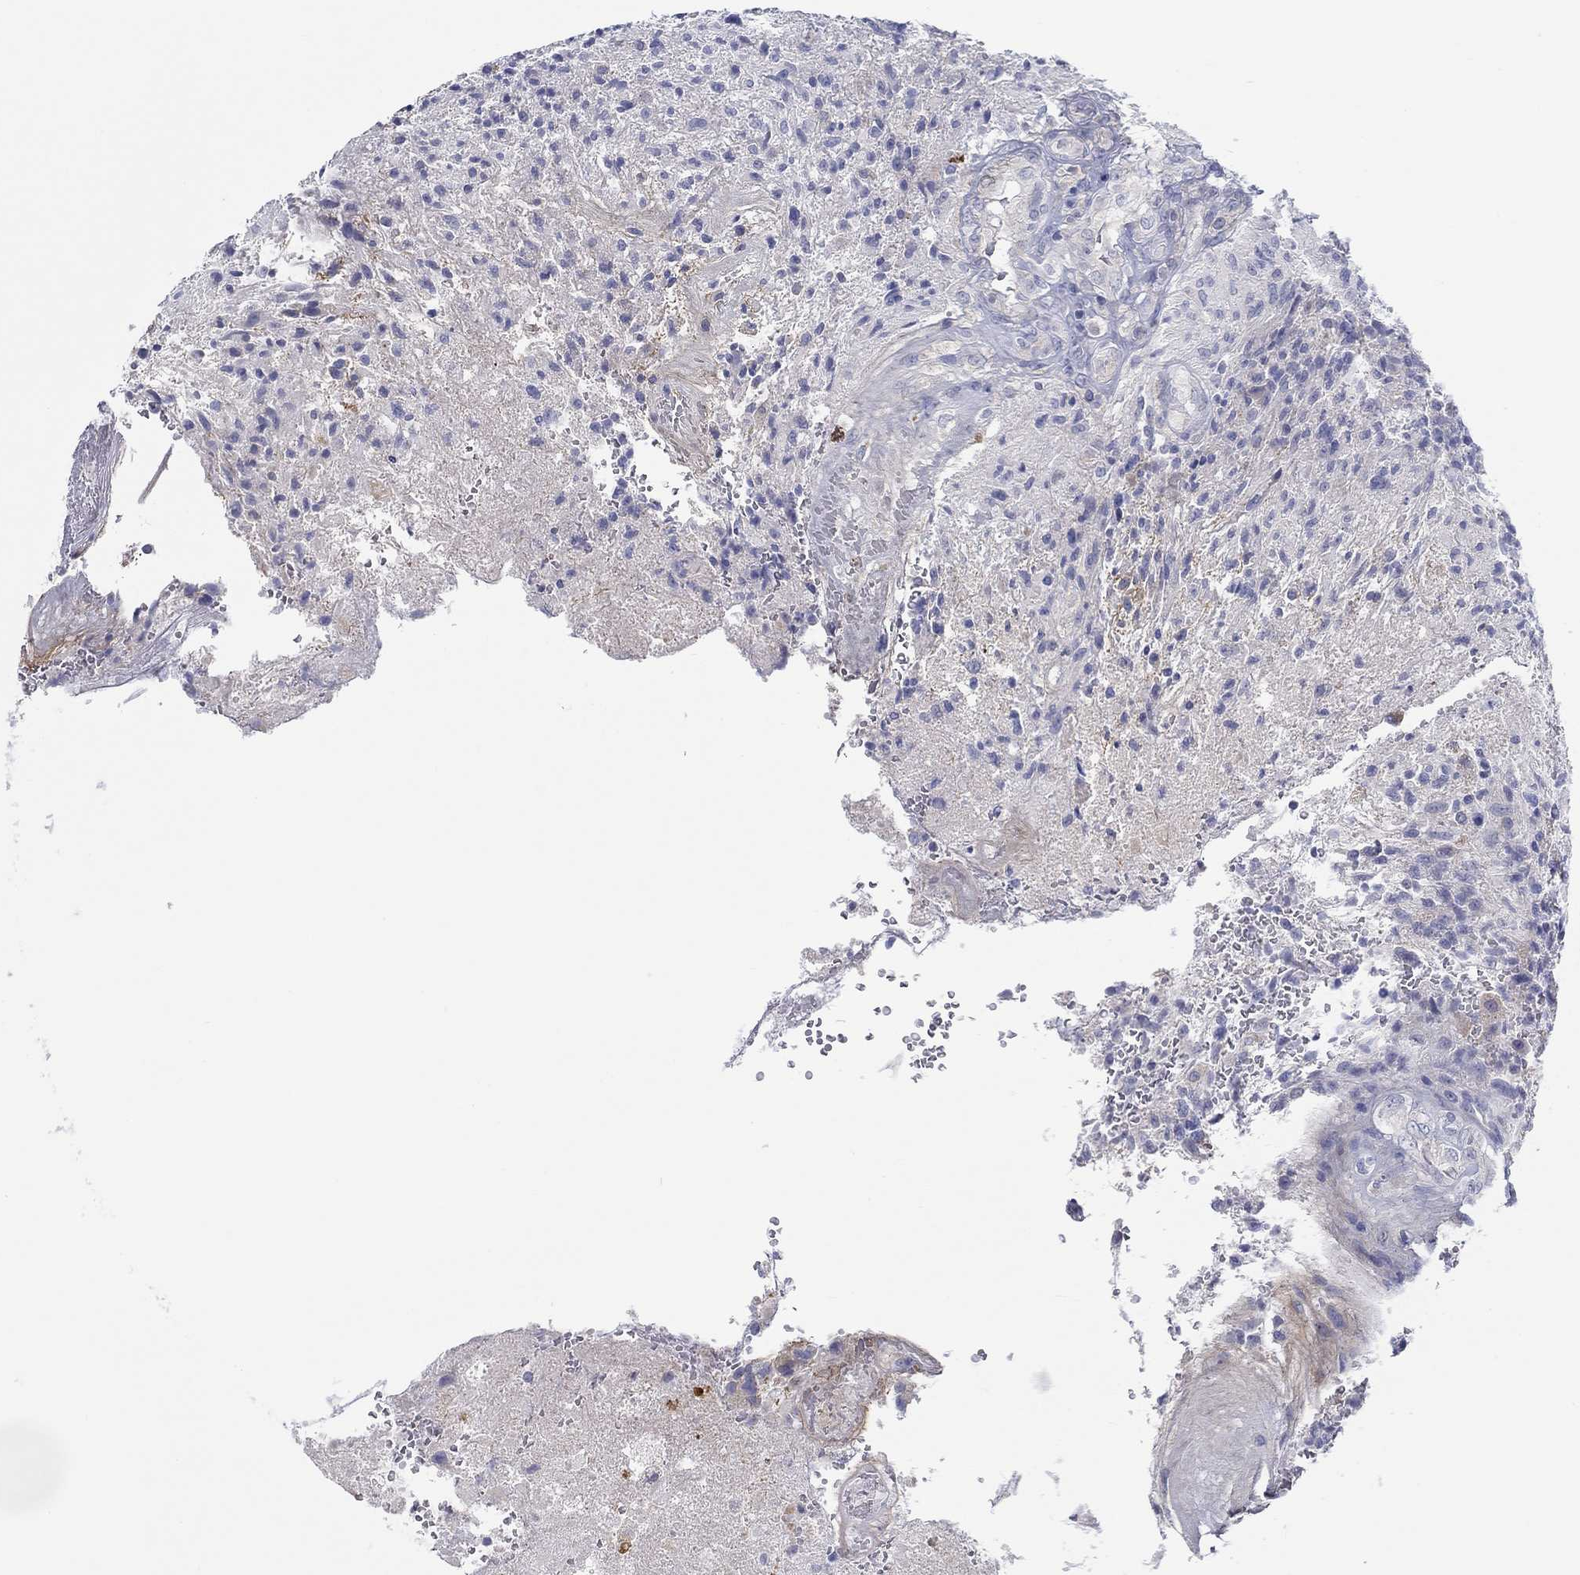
{"staining": {"intensity": "negative", "quantity": "none", "location": "none"}, "tissue": "glioma", "cell_type": "Tumor cells", "image_type": "cancer", "snomed": [{"axis": "morphology", "description": "Glioma, malignant, High grade"}, {"axis": "topography", "description": "Brain"}], "caption": "Immunohistochemistry (IHC) histopathology image of malignant high-grade glioma stained for a protein (brown), which reveals no expression in tumor cells.", "gene": "HAPLN4", "patient": {"sex": "male", "age": 56}}